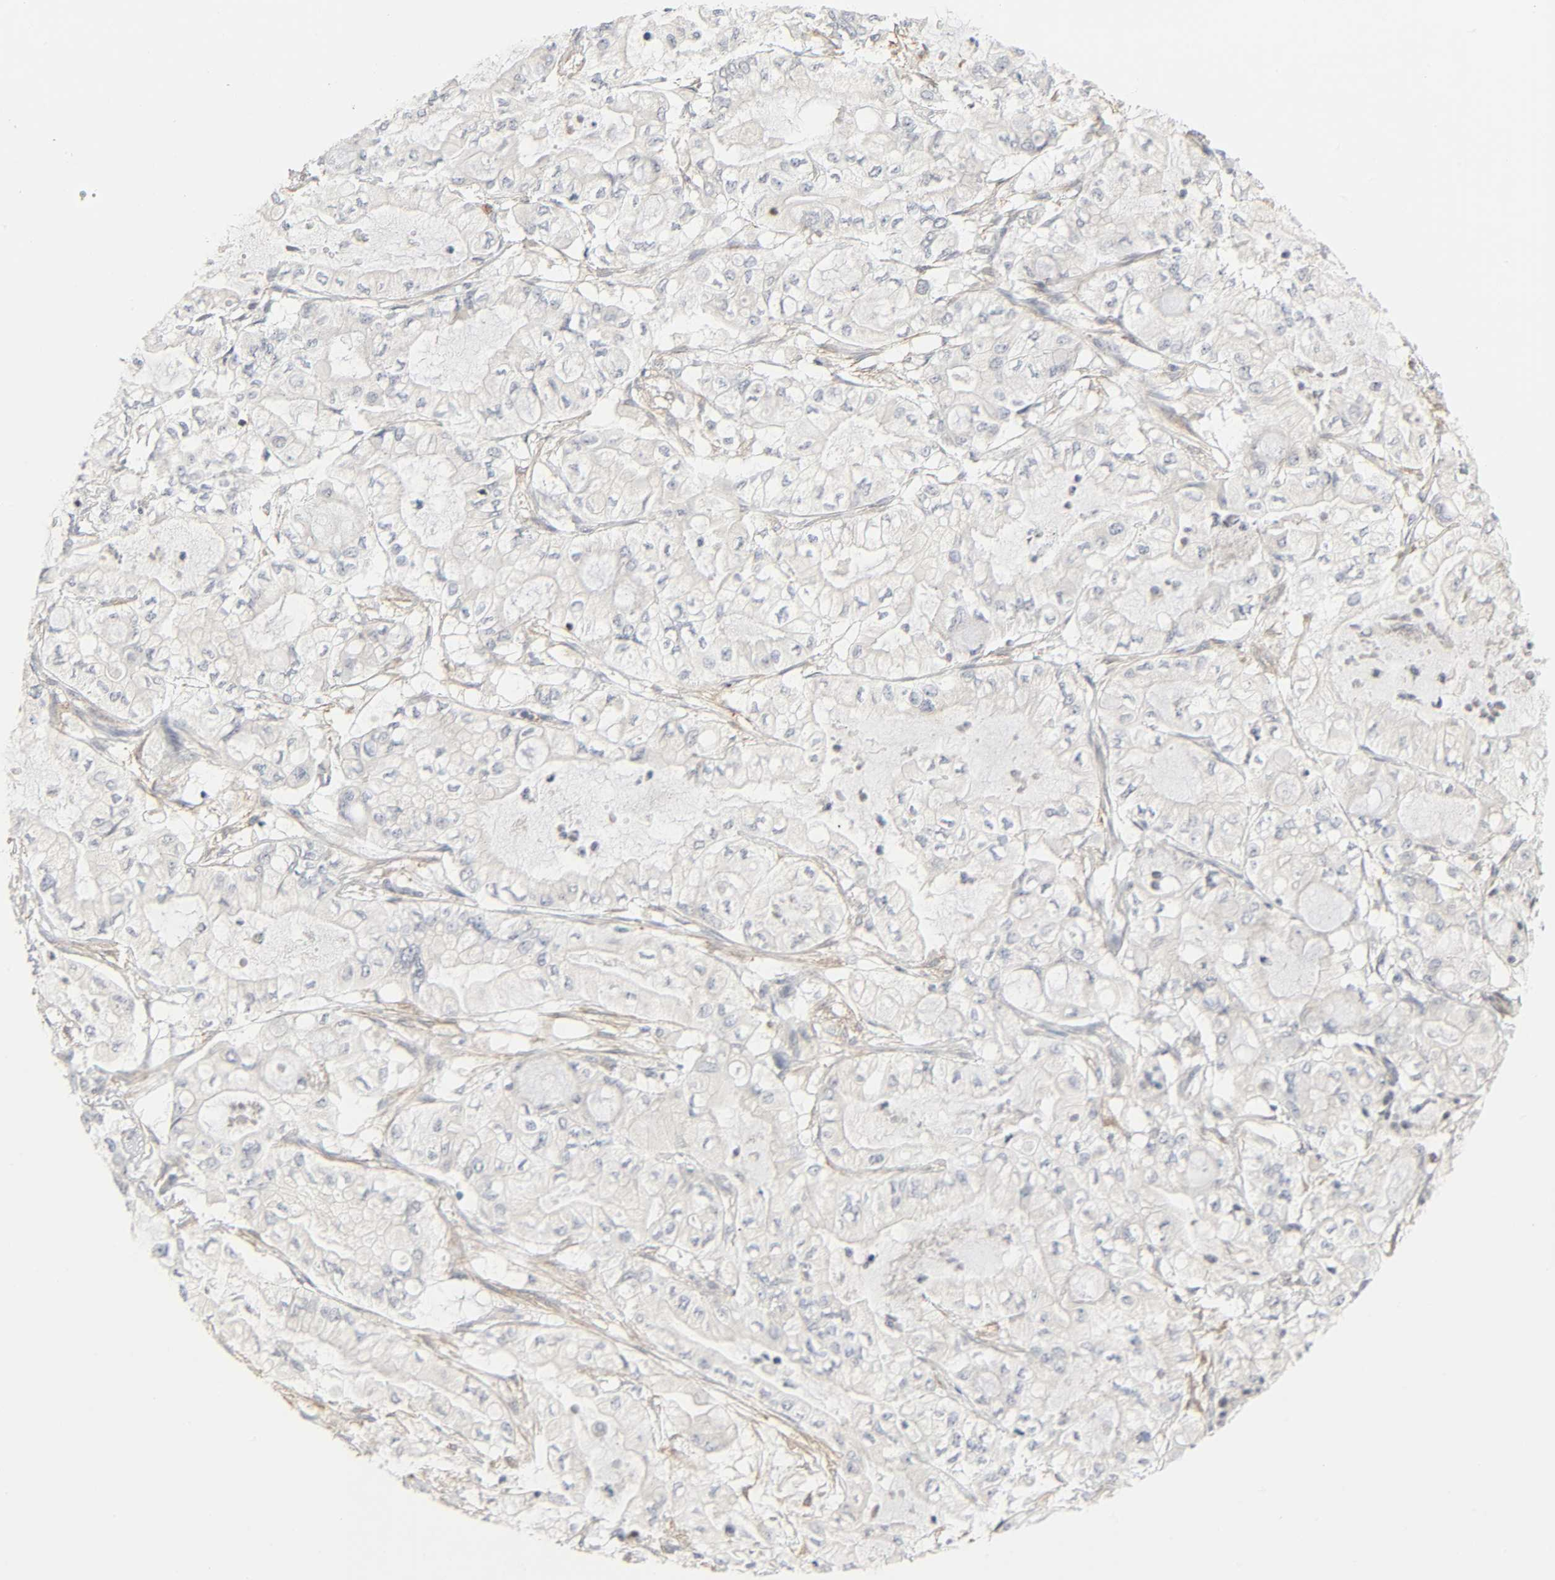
{"staining": {"intensity": "negative", "quantity": "none", "location": "none"}, "tissue": "pancreatic cancer", "cell_type": "Tumor cells", "image_type": "cancer", "snomed": [{"axis": "morphology", "description": "Adenocarcinoma, NOS"}, {"axis": "topography", "description": "Pancreas"}], "caption": "Adenocarcinoma (pancreatic) stained for a protein using immunohistochemistry shows no expression tumor cells.", "gene": "ZBTB16", "patient": {"sex": "male", "age": 79}}